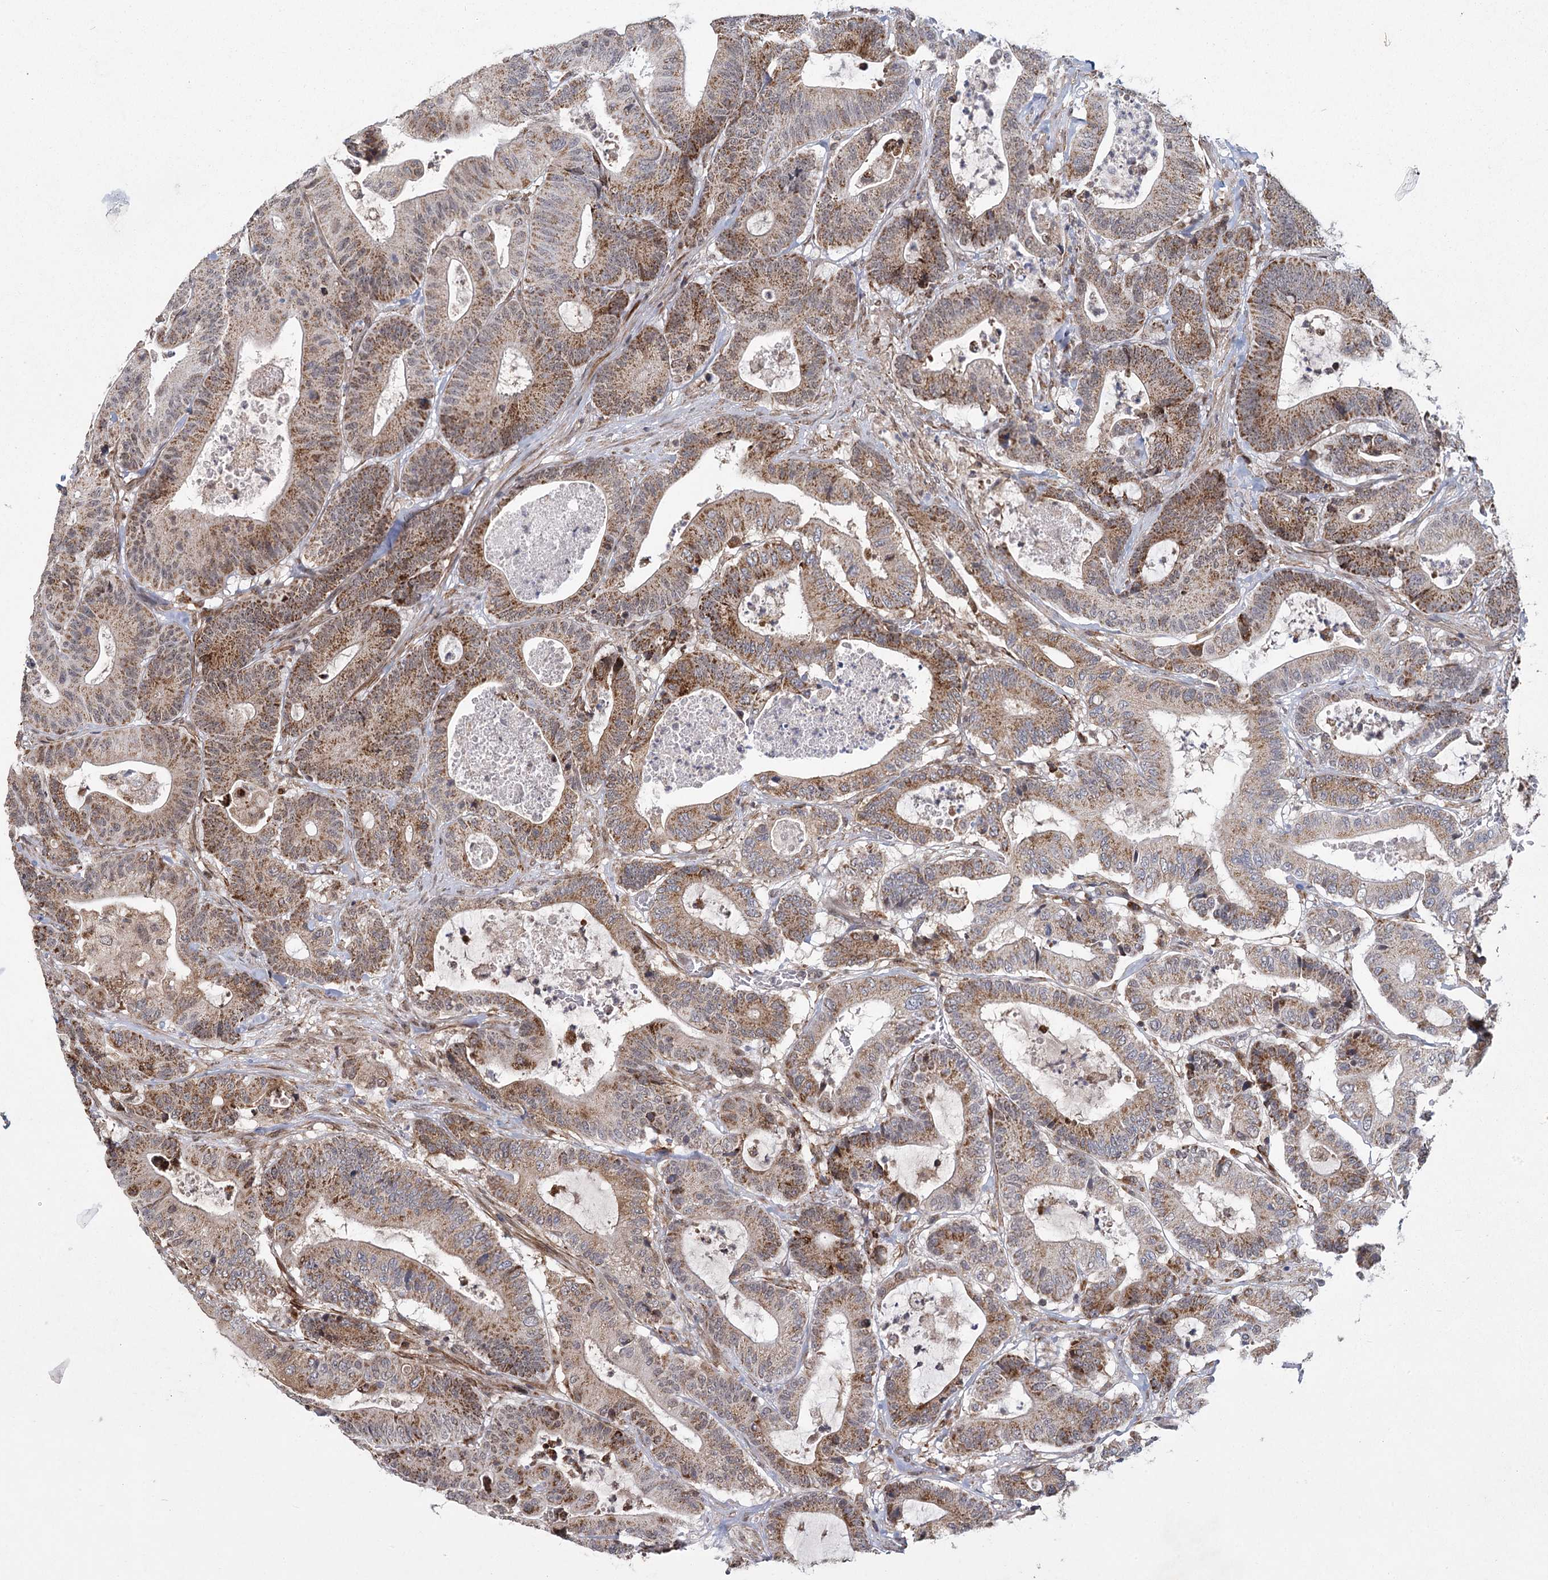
{"staining": {"intensity": "moderate", "quantity": ">75%", "location": "cytoplasmic/membranous"}, "tissue": "colorectal cancer", "cell_type": "Tumor cells", "image_type": "cancer", "snomed": [{"axis": "morphology", "description": "Adenocarcinoma, NOS"}, {"axis": "topography", "description": "Colon"}], "caption": "Moderate cytoplasmic/membranous staining is identified in approximately >75% of tumor cells in colorectal adenocarcinoma. (IHC, brightfield microscopy, high magnification).", "gene": "ZCCHC24", "patient": {"sex": "female", "age": 84}}